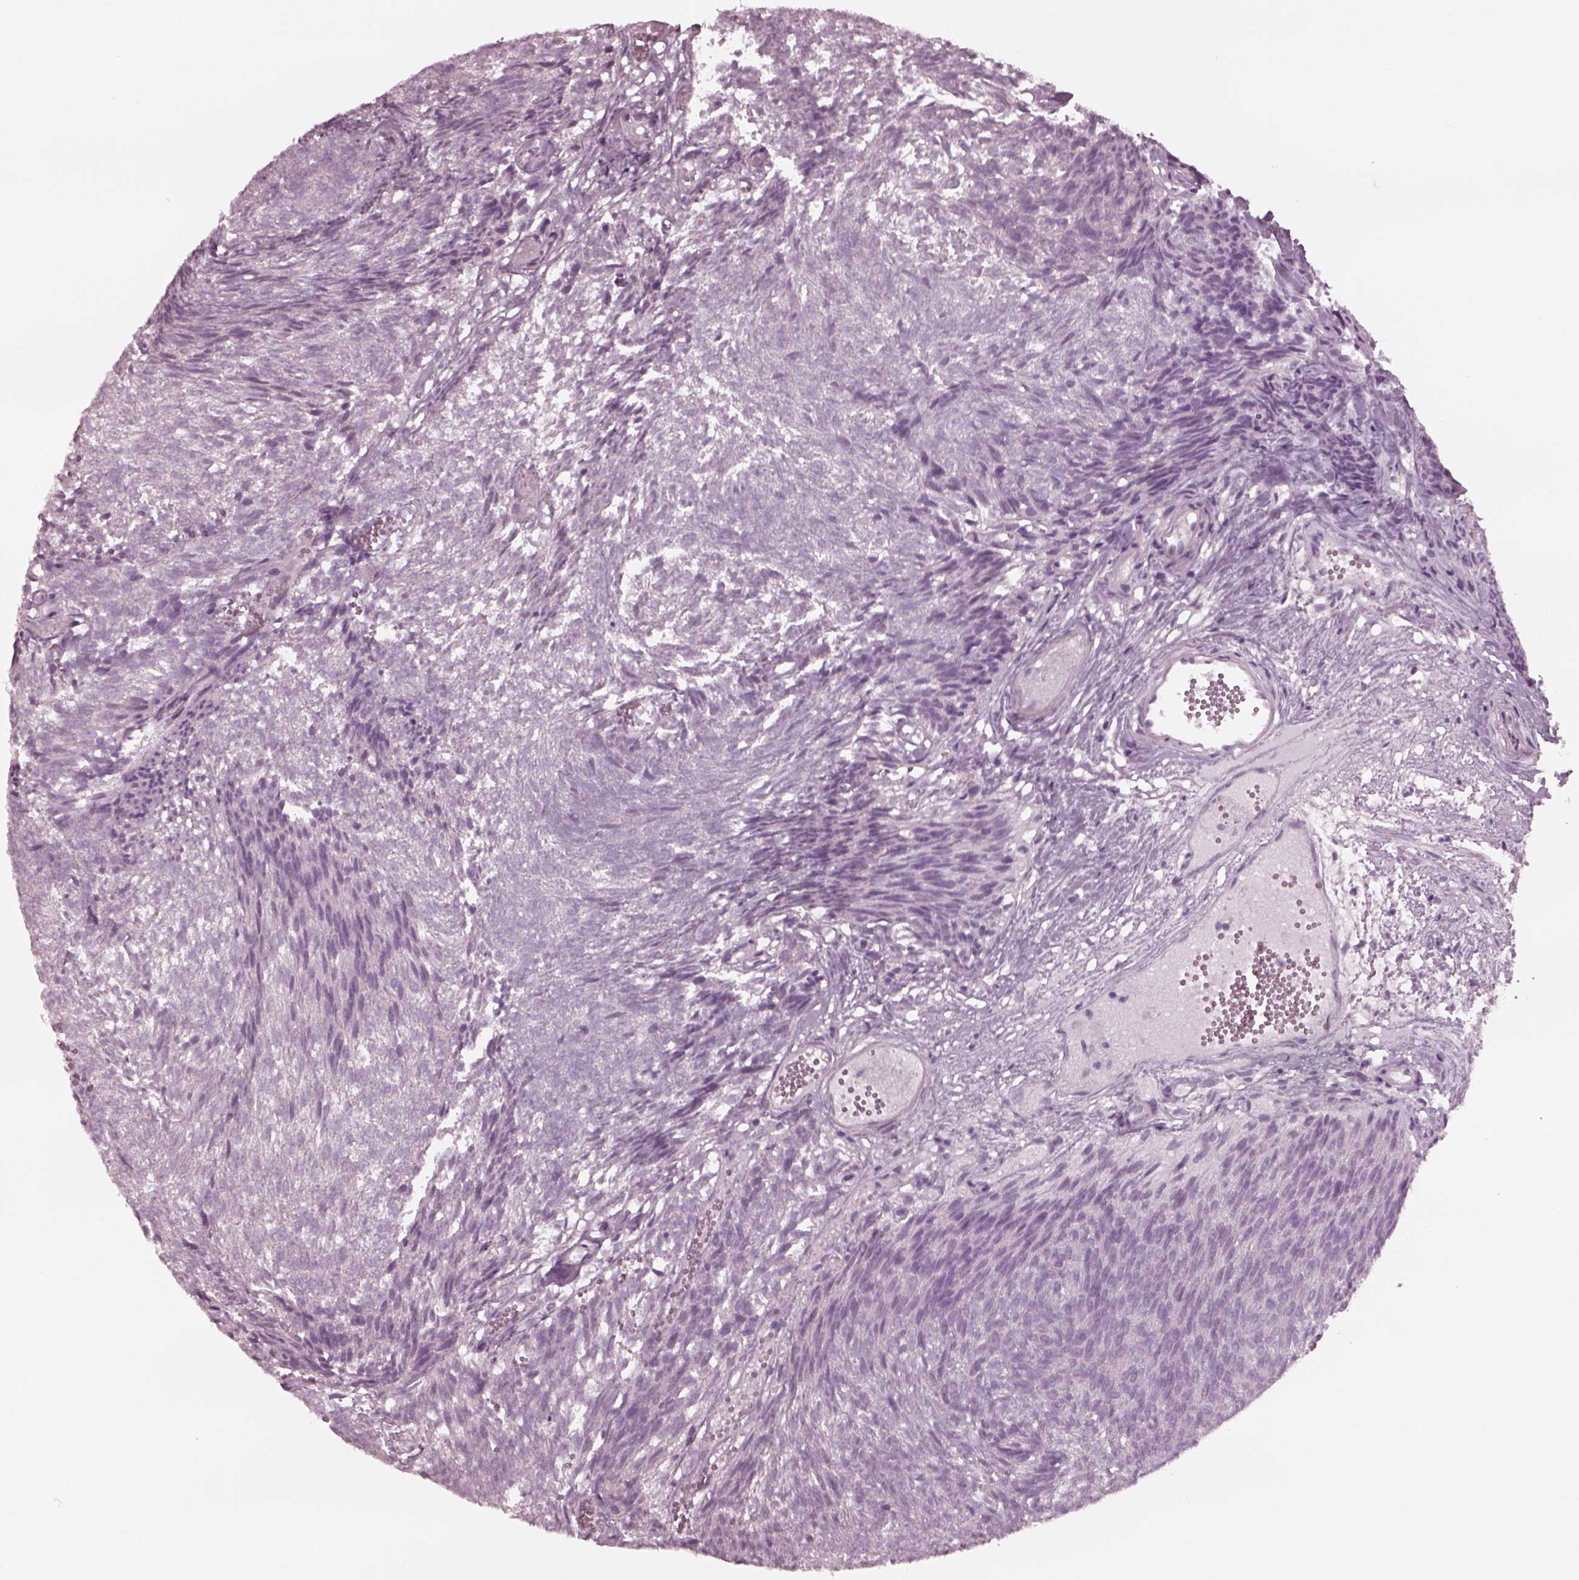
{"staining": {"intensity": "negative", "quantity": "none", "location": "none"}, "tissue": "urothelial cancer", "cell_type": "Tumor cells", "image_type": "cancer", "snomed": [{"axis": "morphology", "description": "Urothelial carcinoma, Low grade"}, {"axis": "topography", "description": "Urinary bladder"}], "caption": "The histopathology image reveals no significant positivity in tumor cells of low-grade urothelial carcinoma.", "gene": "YY2", "patient": {"sex": "male", "age": 77}}